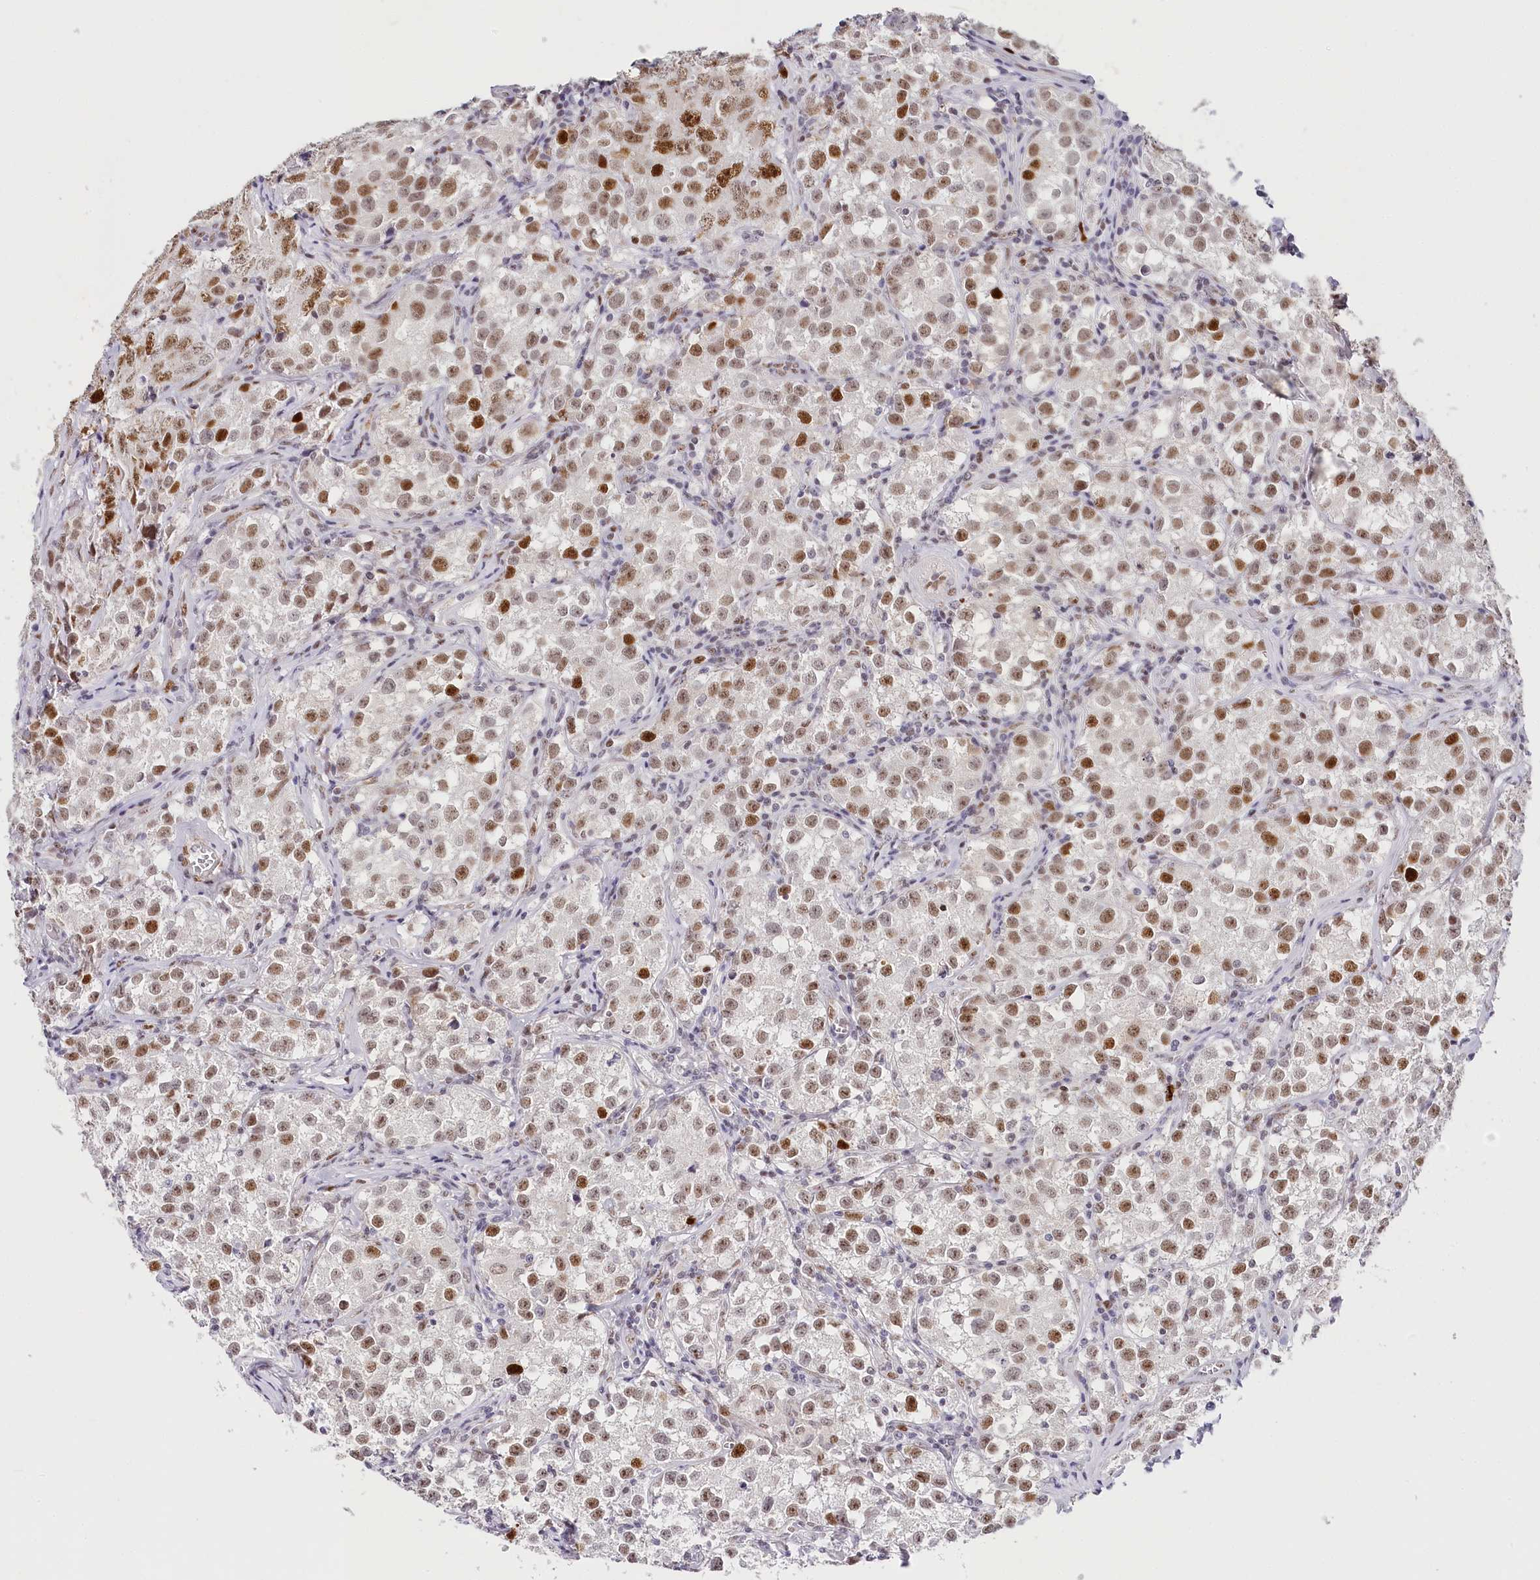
{"staining": {"intensity": "moderate", "quantity": ">75%", "location": "nuclear"}, "tissue": "testis cancer", "cell_type": "Tumor cells", "image_type": "cancer", "snomed": [{"axis": "morphology", "description": "Seminoma, NOS"}, {"axis": "morphology", "description": "Carcinoma, Embryonal, NOS"}, {"axis": "topography", "description": "Testis"}], "caption": "Protein staining demonstrates moderate nuclear expression in approximately >75% of tumor cells in testis embryonal carcinoma.", "gene": "TP53", "patient": {"sex": "male", "age": 43}}